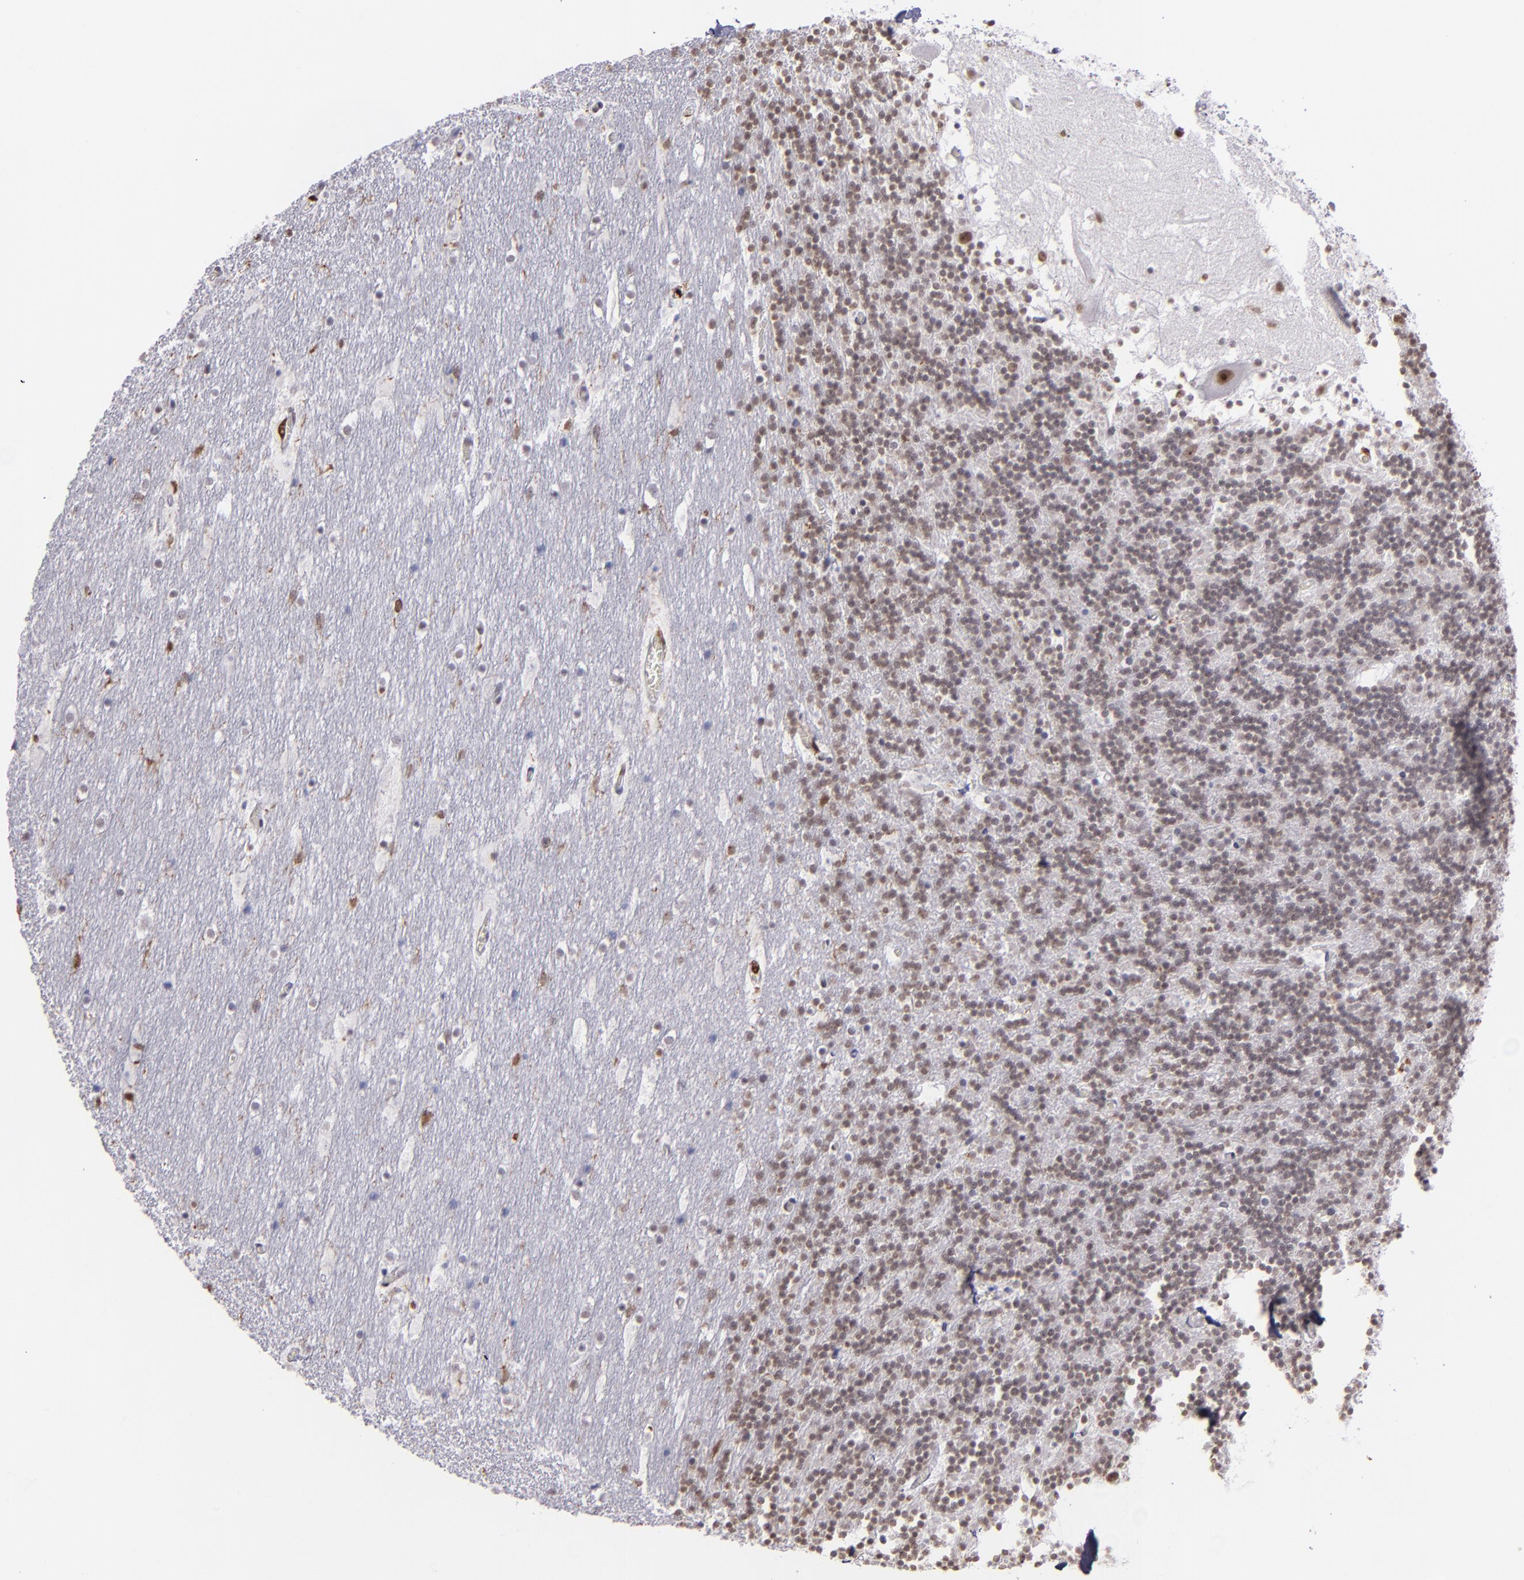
{"staining": {"intensity": "moderate", "quantity": "25%-75%", "location": "nuclear"}, "tissue": "cerebellum", "cell_type": "Cells in granular layer", "image_type": "normal", "snomed": [{"axis": "morphology", "description": "Normal tissue, NOS"}, {"axis": "topography", "description": "Cerebellum"}], "caption": "A high-resolution photomicrograph shows immunohistochemistry (IHC) staining of normal cerebellum, which demonstrates moderate nuclear expression in about 25%-75% of cells in granular layer.", "gene": "NCF2", "patient": {"sex": "male", "age": 45}}